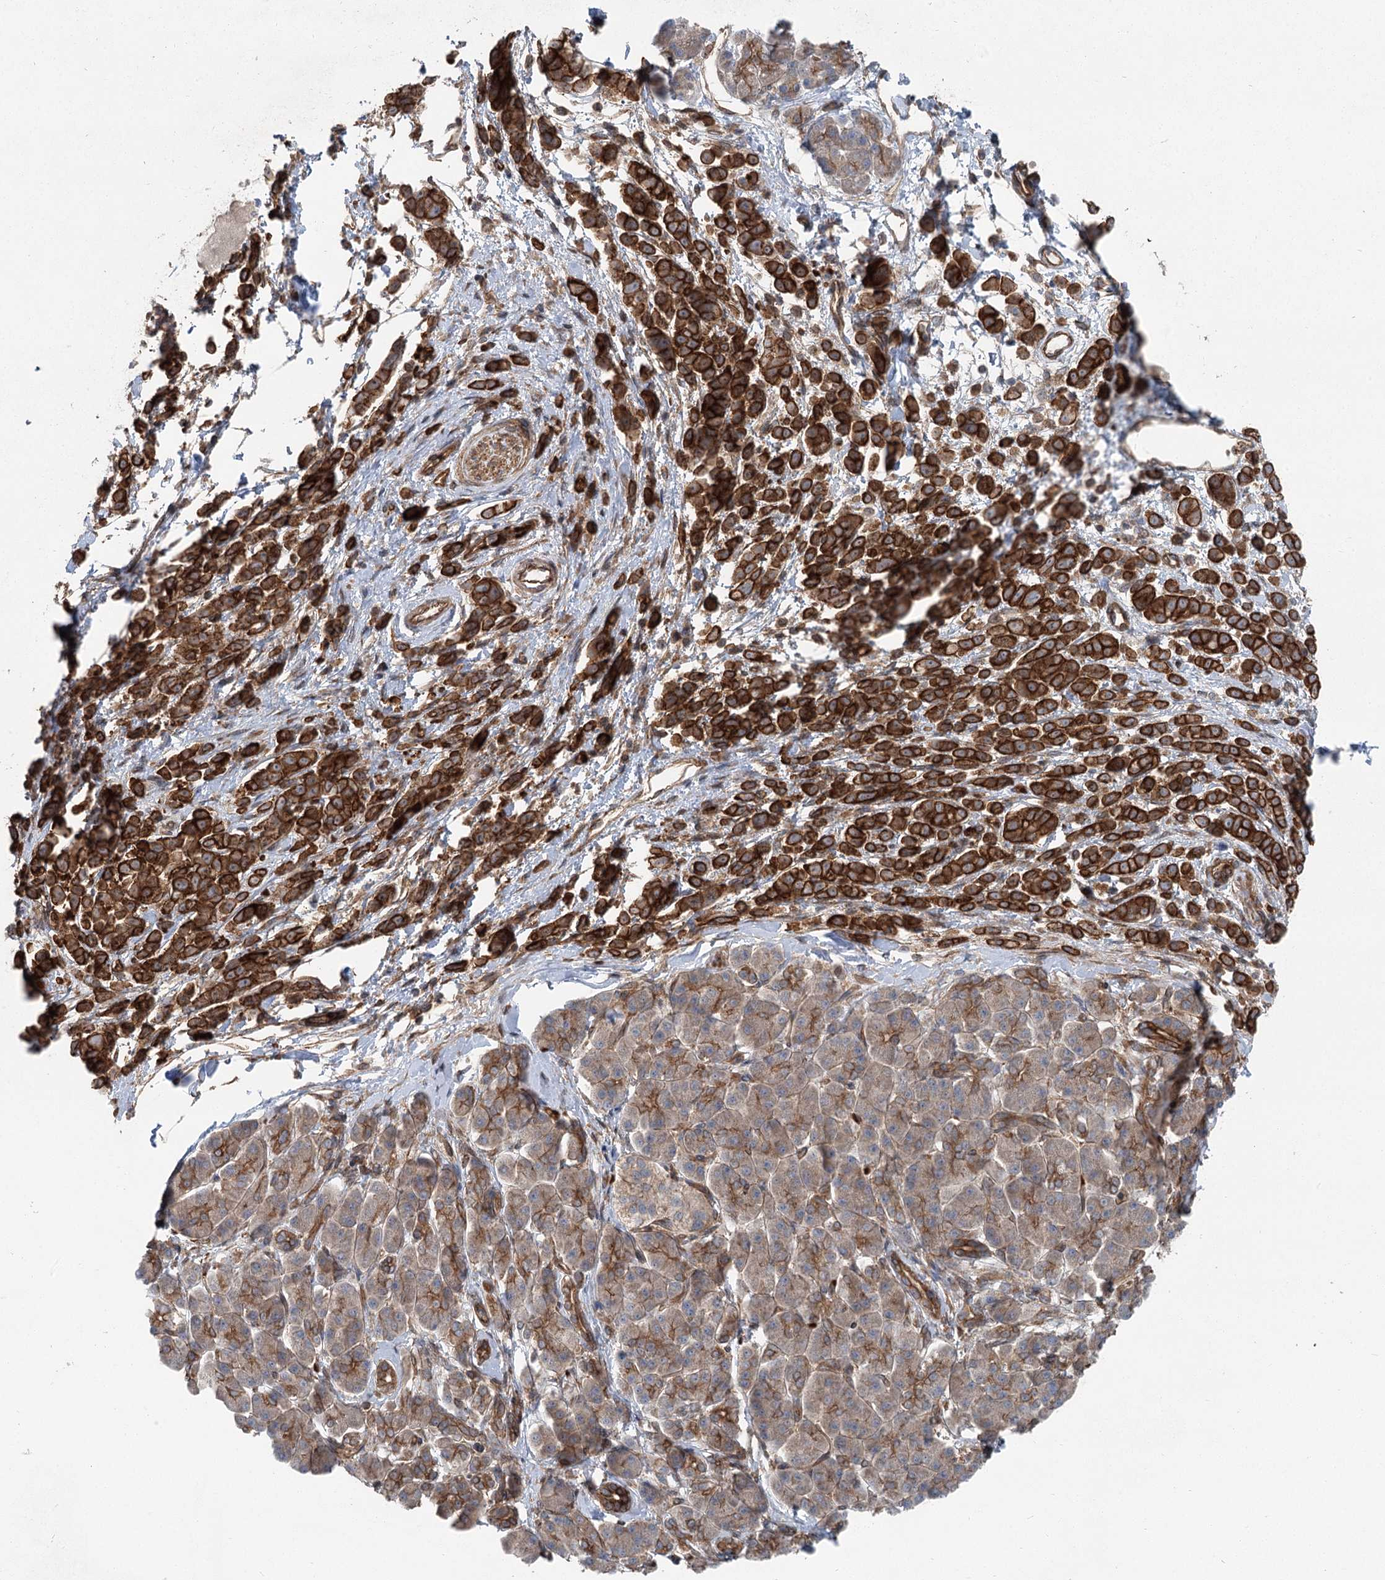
{"staining": {"intensity": "strong", "quantity": ">75%", "location": "cytoplasmic/membranous"}, "tissue": "pancreatic cancer", "cell_type": "Tumor cells", "image_type": "cancer", "snomed": [{"axis": "morphology", "description": "Normal tissue, NOS"}, {"axis": "morphology", "description": "Adenocarcinoma, NOS"}, {"axis": "topography", "description": "Pancreas"}], "caption": "Immunohistochemistry (IHC) histopathology image of pancreatic adenocarcinoma stained for a protein (brown), which shows high levels of strong cytoplasmic/membranous positivity in approximately >75% of tumor cells.", "gene": "IQSEC1", "patient": {"sex": "female", "age": 64}}